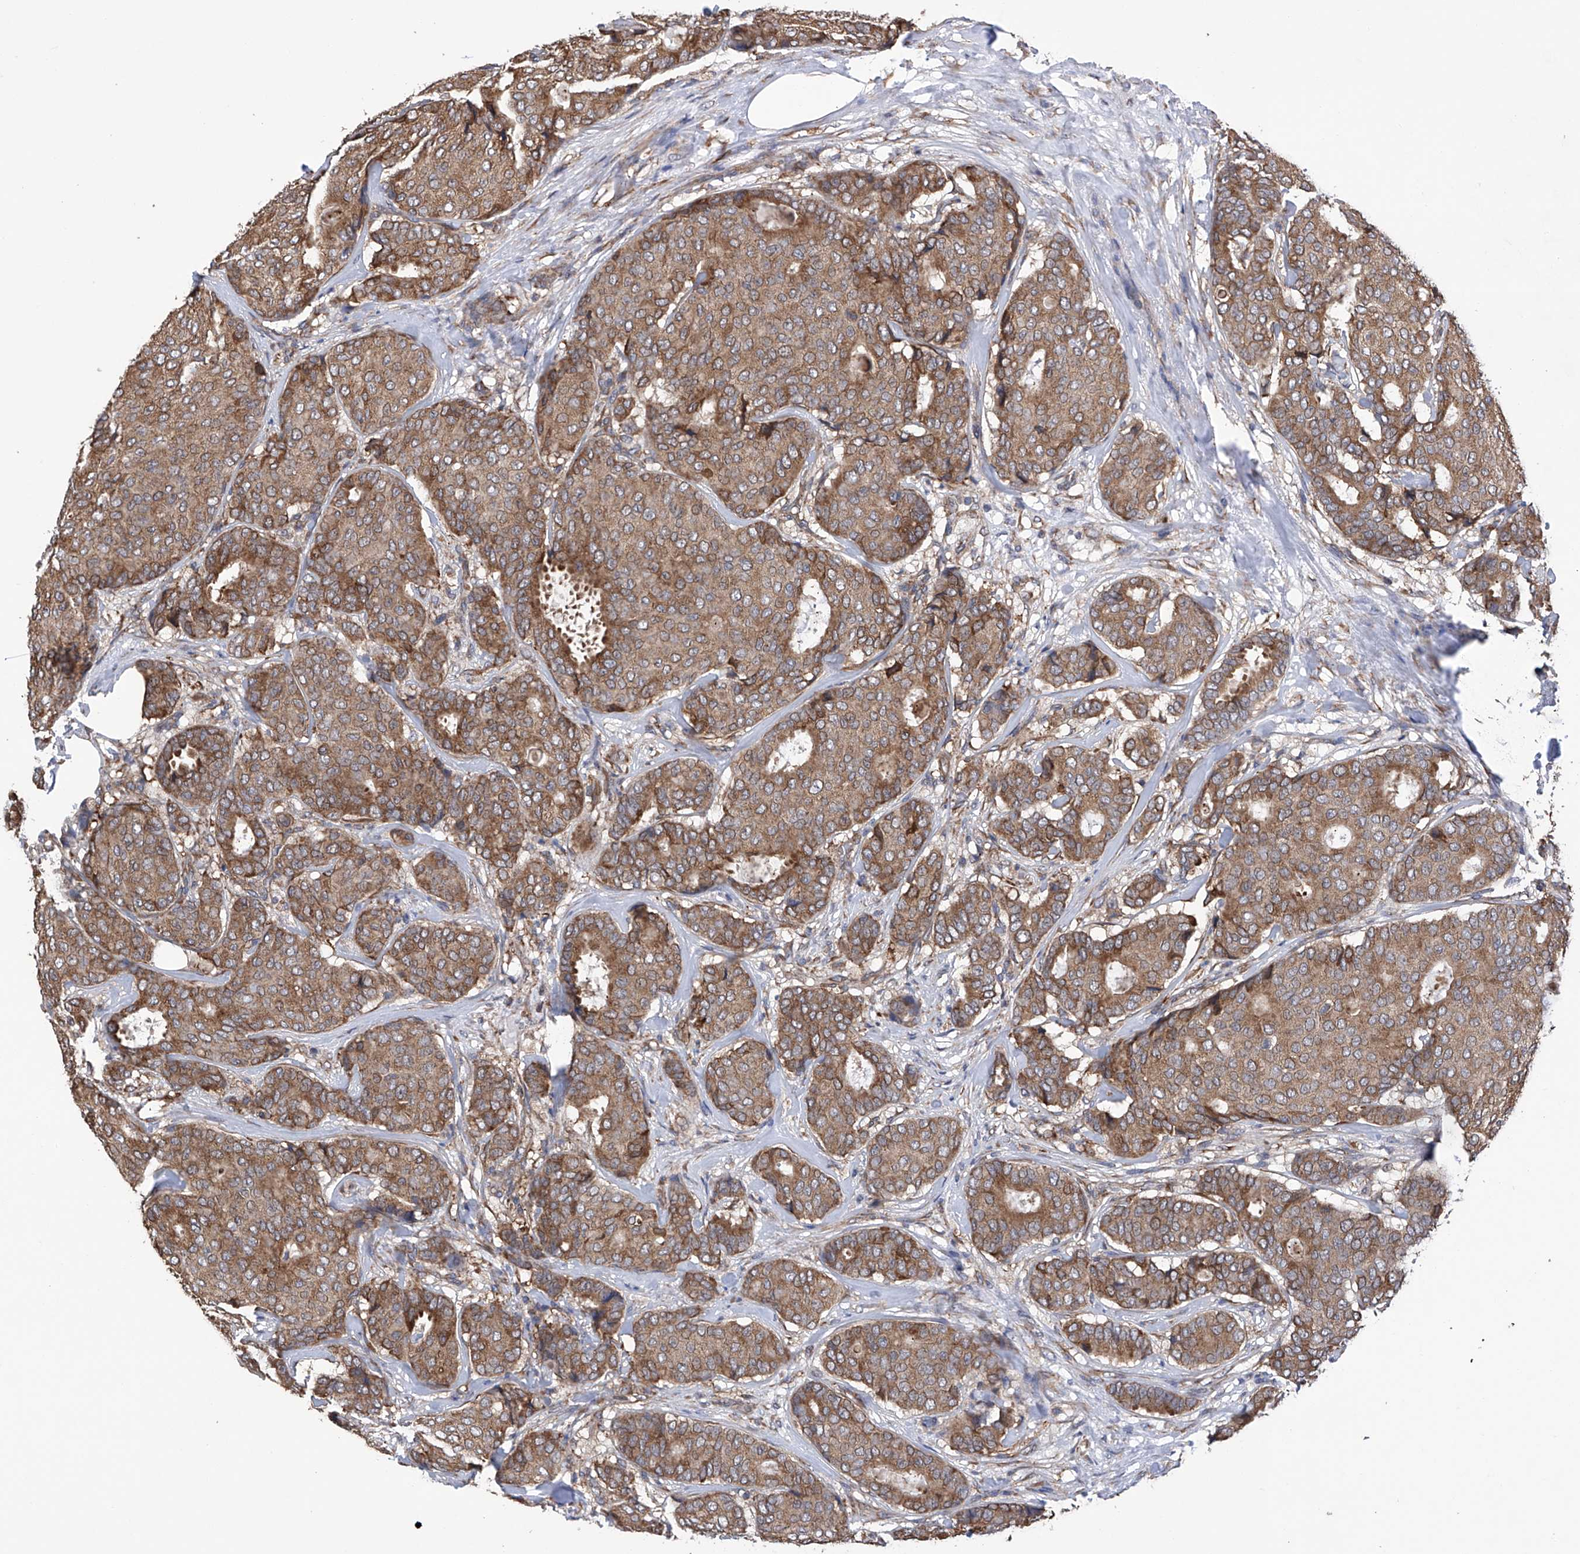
{"staining": {"intensity": "moderate", "quantity": ">75%", "location": "cytoplasmic/membranous"}, "tissue": "breast cancer", "cell_type": "Tumor cells", "image_type": "cancer", "snomed": [{"axis": "morphology", "description": "Duct carcinoma"}, {"axis": "topography", "description": "Breast"}], "caption": "An image of human breast cancer (invasive ductal carcinoma) stained for a protein displays moderate cytoplasmic/membranous brown staining in tumor cells. Nuclei are stained in blue.", "gene": "DNAH8", "patient": {"sex": "female", "age": 75}}